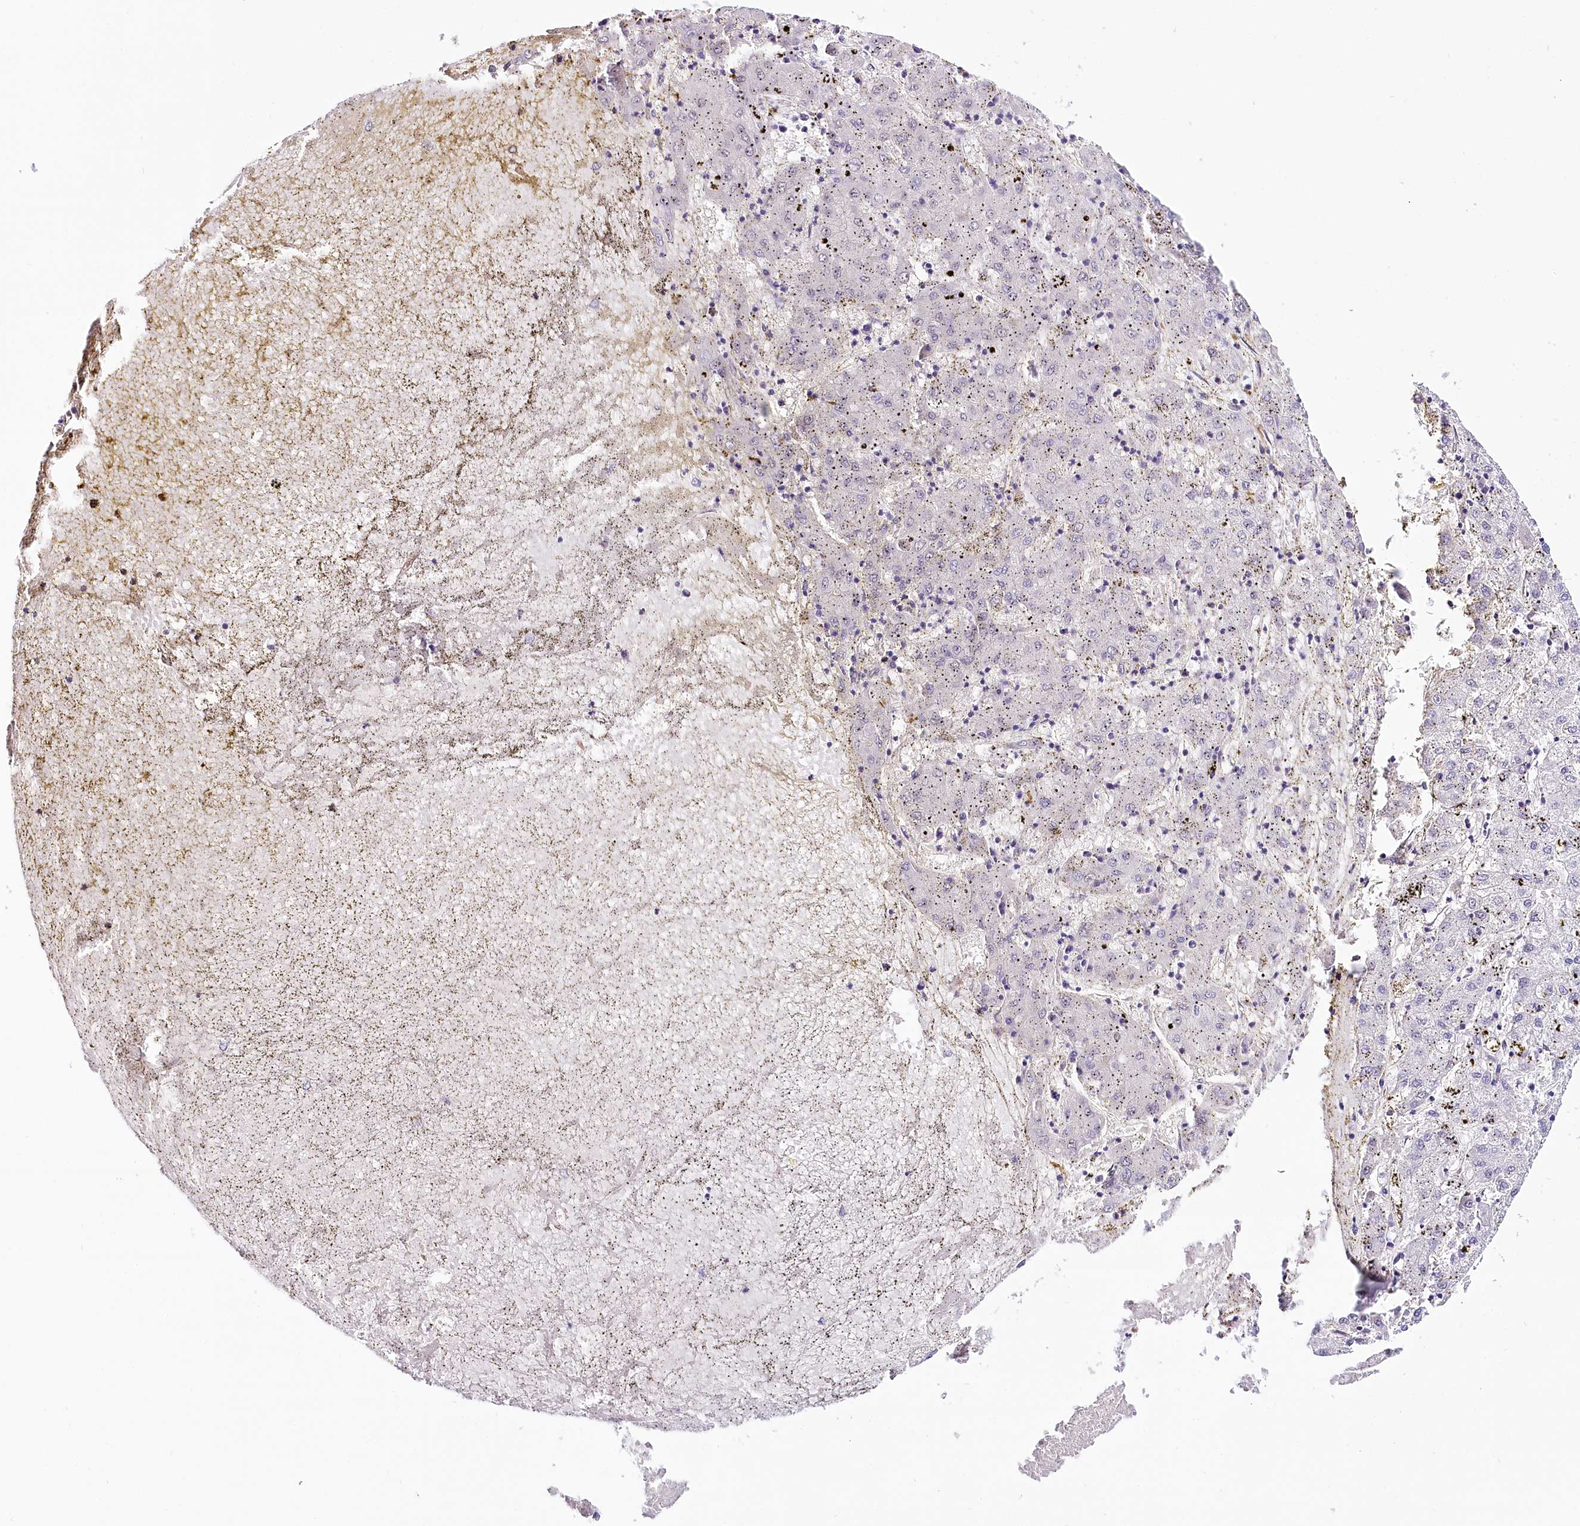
{"staining": {"intensity": "negative", "quantity": "none", "location": "none"}, "tissue": "liver cancer", "cell_type": "Tumor cells", "image_type": "cancer", "snomed": [{"axis": "morphology", "description": "Carcinoma, Hepatocellular, NOS"}, {"axis": "topography", "description": "Liver"}], "caption": "The histopathology image shows no staining of tumor cells in hepatocellular carcinoma (liver). The staining was performed using DAB (3,3'-diaminobenzidine) to visualize the protein expression in brown, while the nuclei were stained in blue with hematoxylin (Magnification: 20x).", "gene": "PPP2R5B", "patient": {"sex": "male", "age": 72}}